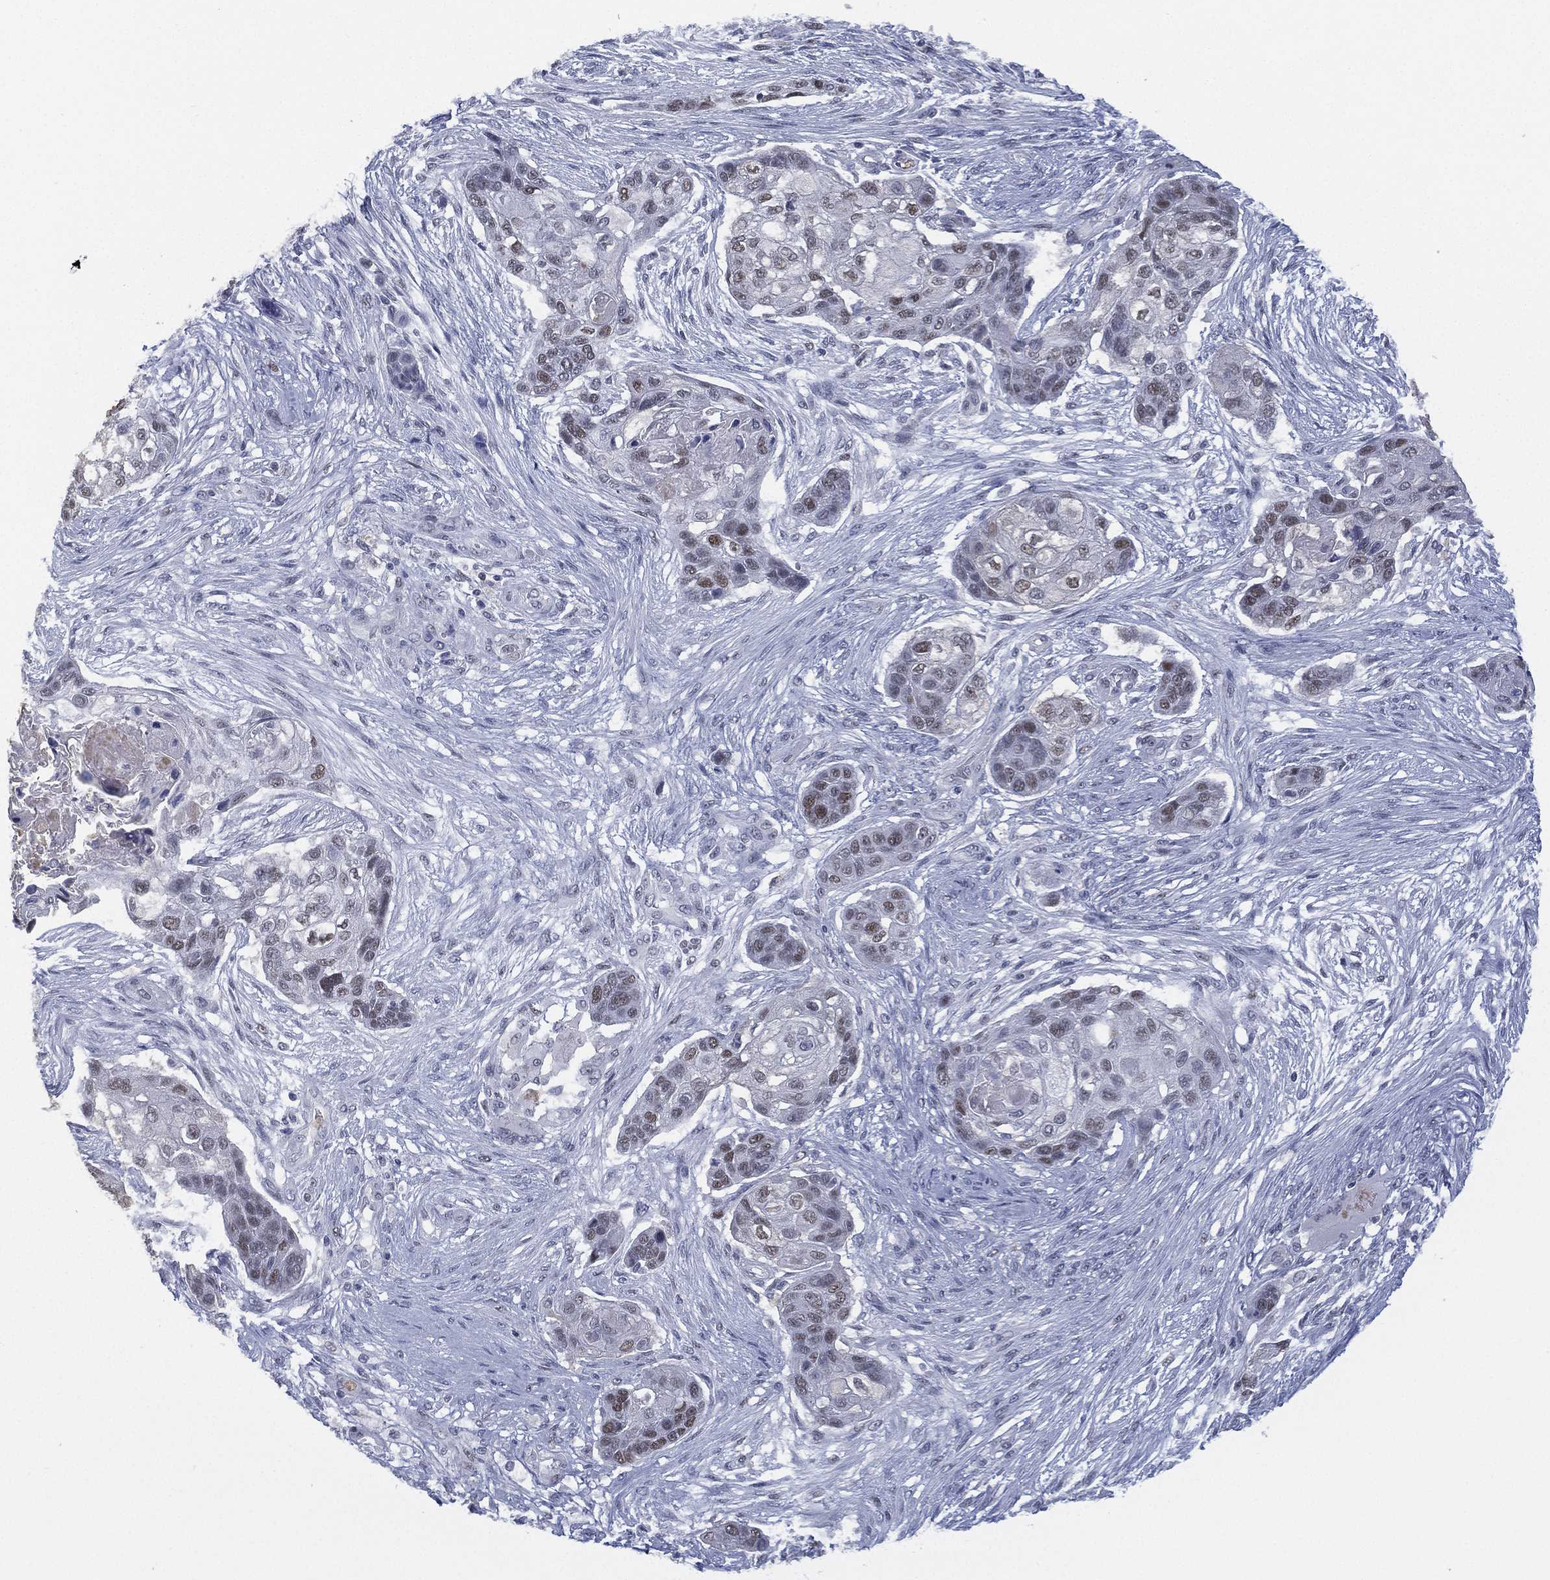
{"staining": {"intensity": "strong", "quantity": "<25%", "location": "nuclear"}, "tissue": "lung cancer", "cell_type": "Tumor cells", "image_type": "cancer", "snomed": [{"axis": "morphology", "description": "Squamous cell carcinoma, NOS"}, {"axis": "topography", "description": "Lung"}], "caption": "Immunohistochemical staining of human lung cancer shows strong nuclear protein positivity in approximately <25% of tumor cells.", "gene": "ZNF711", "patient": {"sex": "male", "age": 69}}